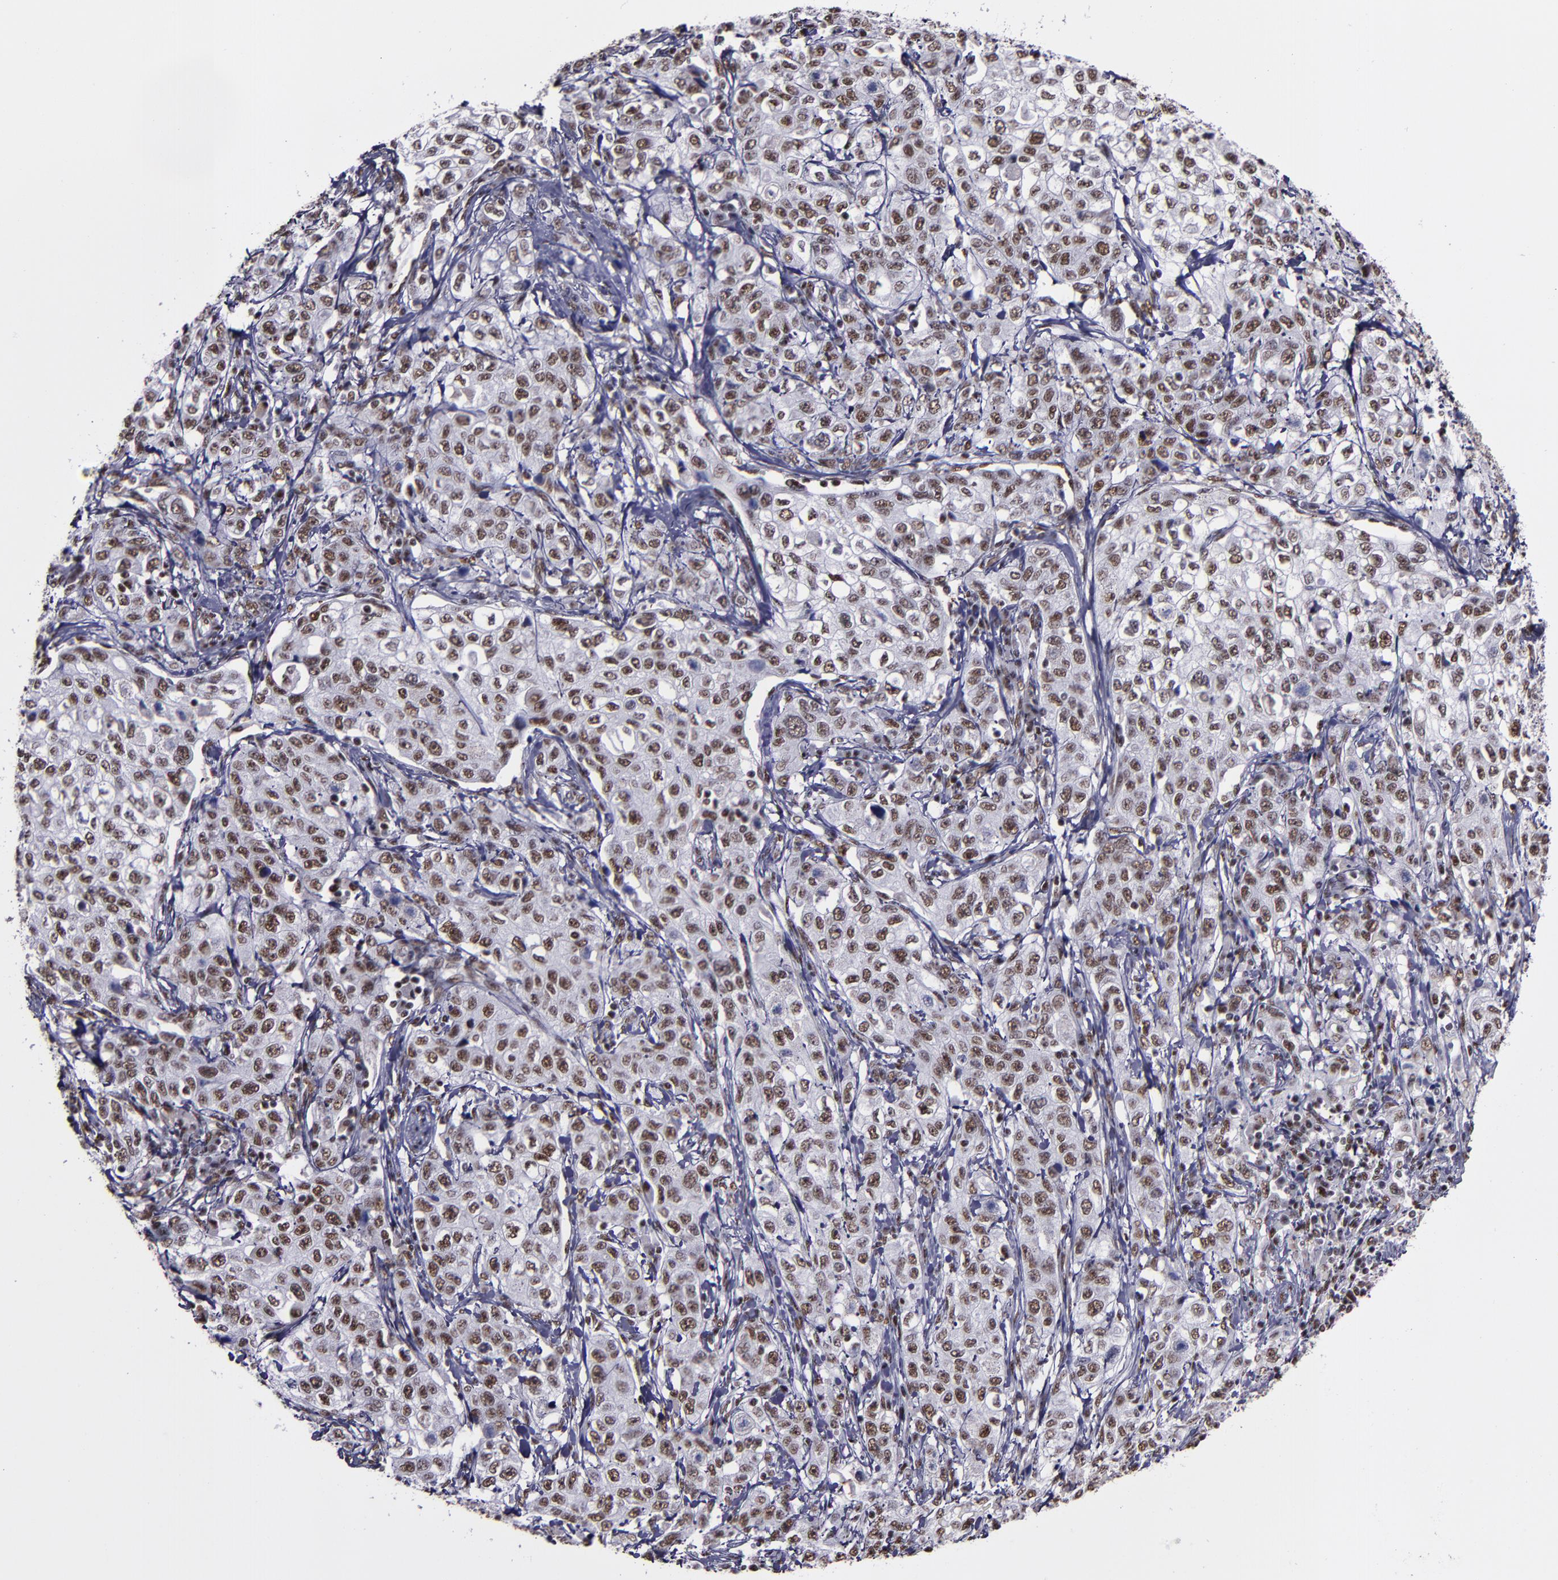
{"staining": {"intensity": "moderate", "quantity": ">75%", "location": "nuclear"}, "tissue": "stomach cancer", "cell_type": "Tumor cells", "image_type": "cancer", "snomed": [{"axis": "morphology", "description": "Adenocarcinoma, NOS"}, {"axis": "topography", "description": "Stomach"}], "caption": "Moderate nuclear staining is seen in about >75% of tumor cells in adenocarcinoma (stomach).", "gene": "PPP4R3A", "patient": {"sex": "male", "age": 48}}